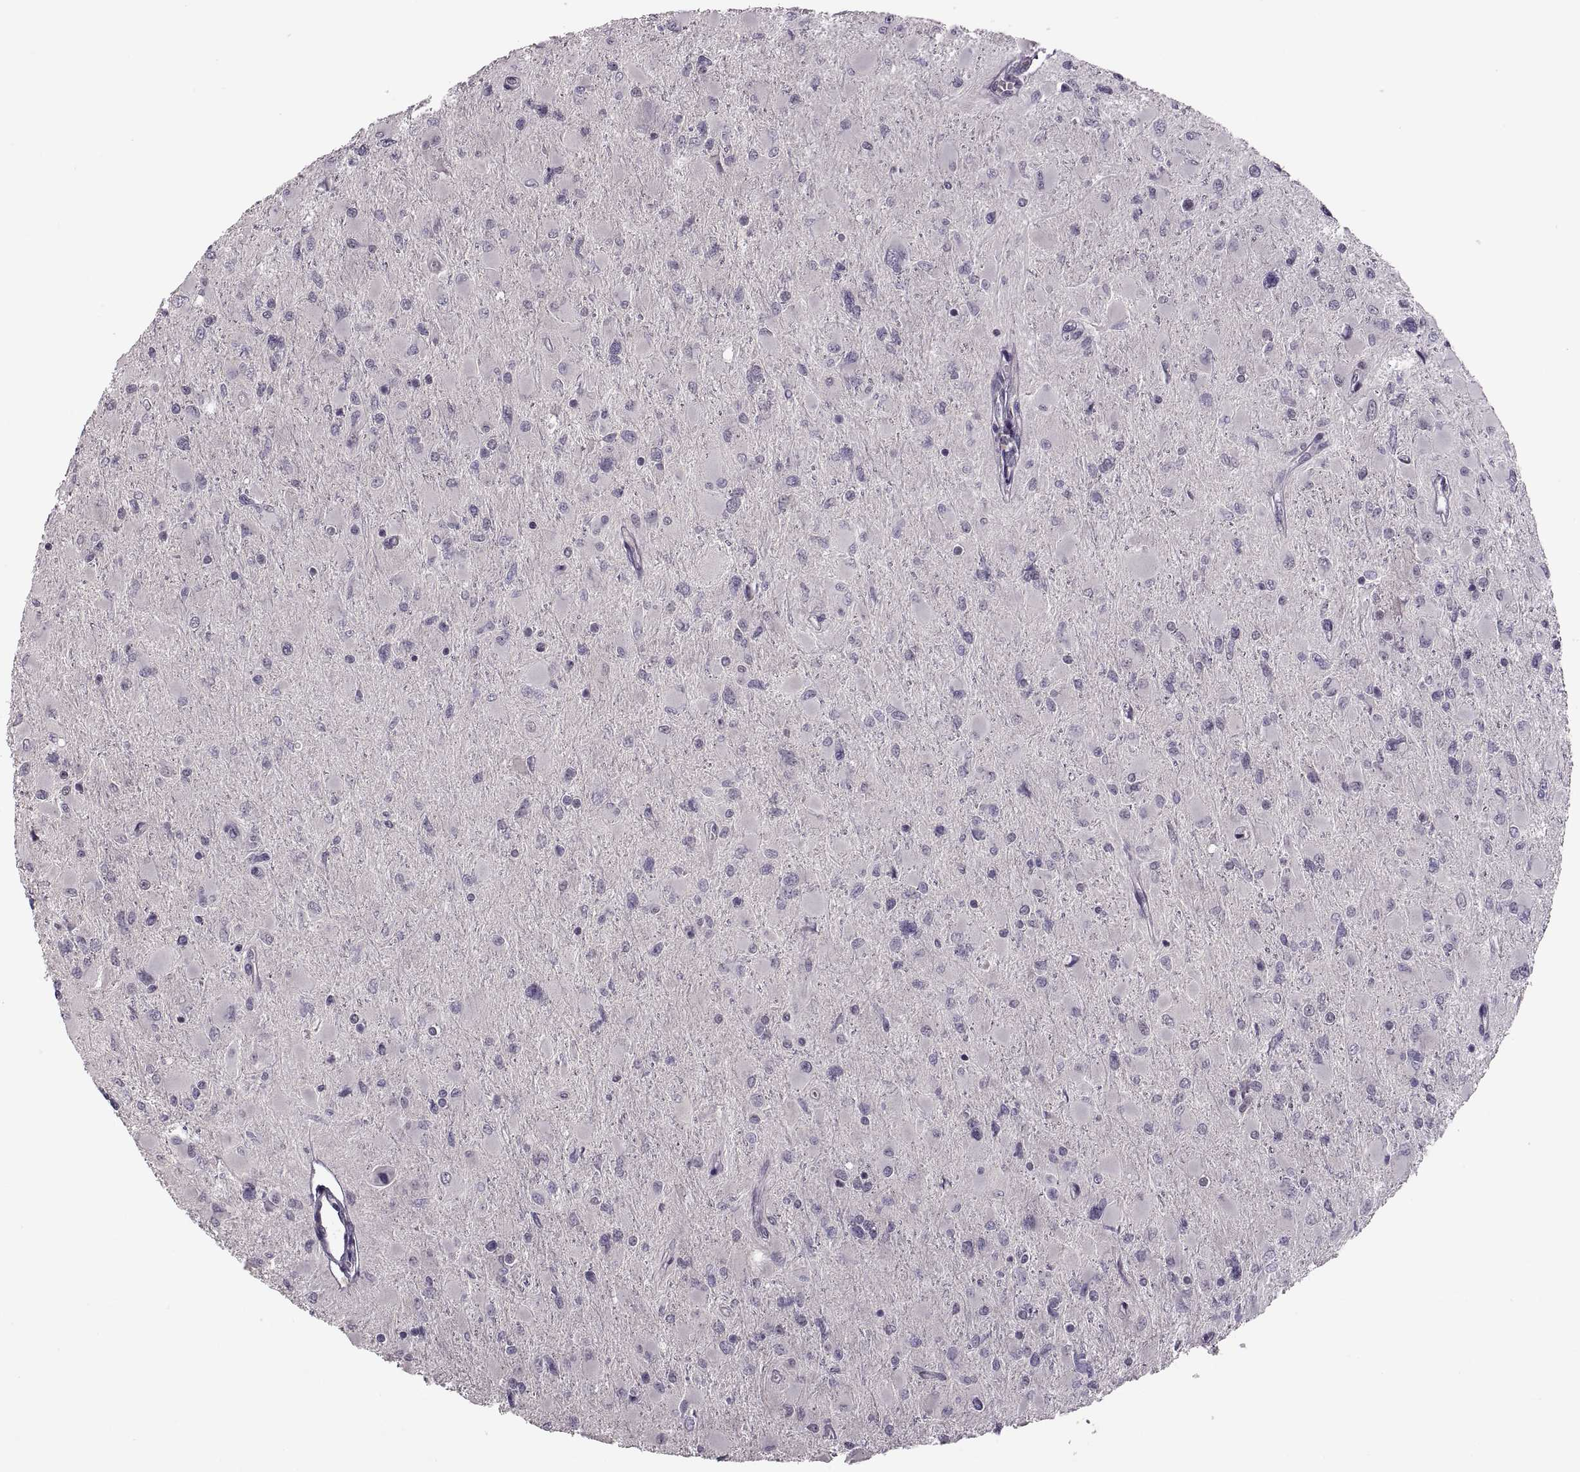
{"staining": {"intensity": "negative", "quantity": "none", "location": "none"}, "tissue": "glioma", "cell_type": "Tumor cells", "image_type": "cancer", "snomed": [{"axis": "morphology", "description": "Glioma, malignant, High grade"}, {"axis": "topography", "description": "Cerebral cortex"}], "caption": "Tumor cells are negative for protein expression in human malignant high-grade glioma.", "gene": "CACNA1F", "patient": {"sex": "female", "age": 36}}